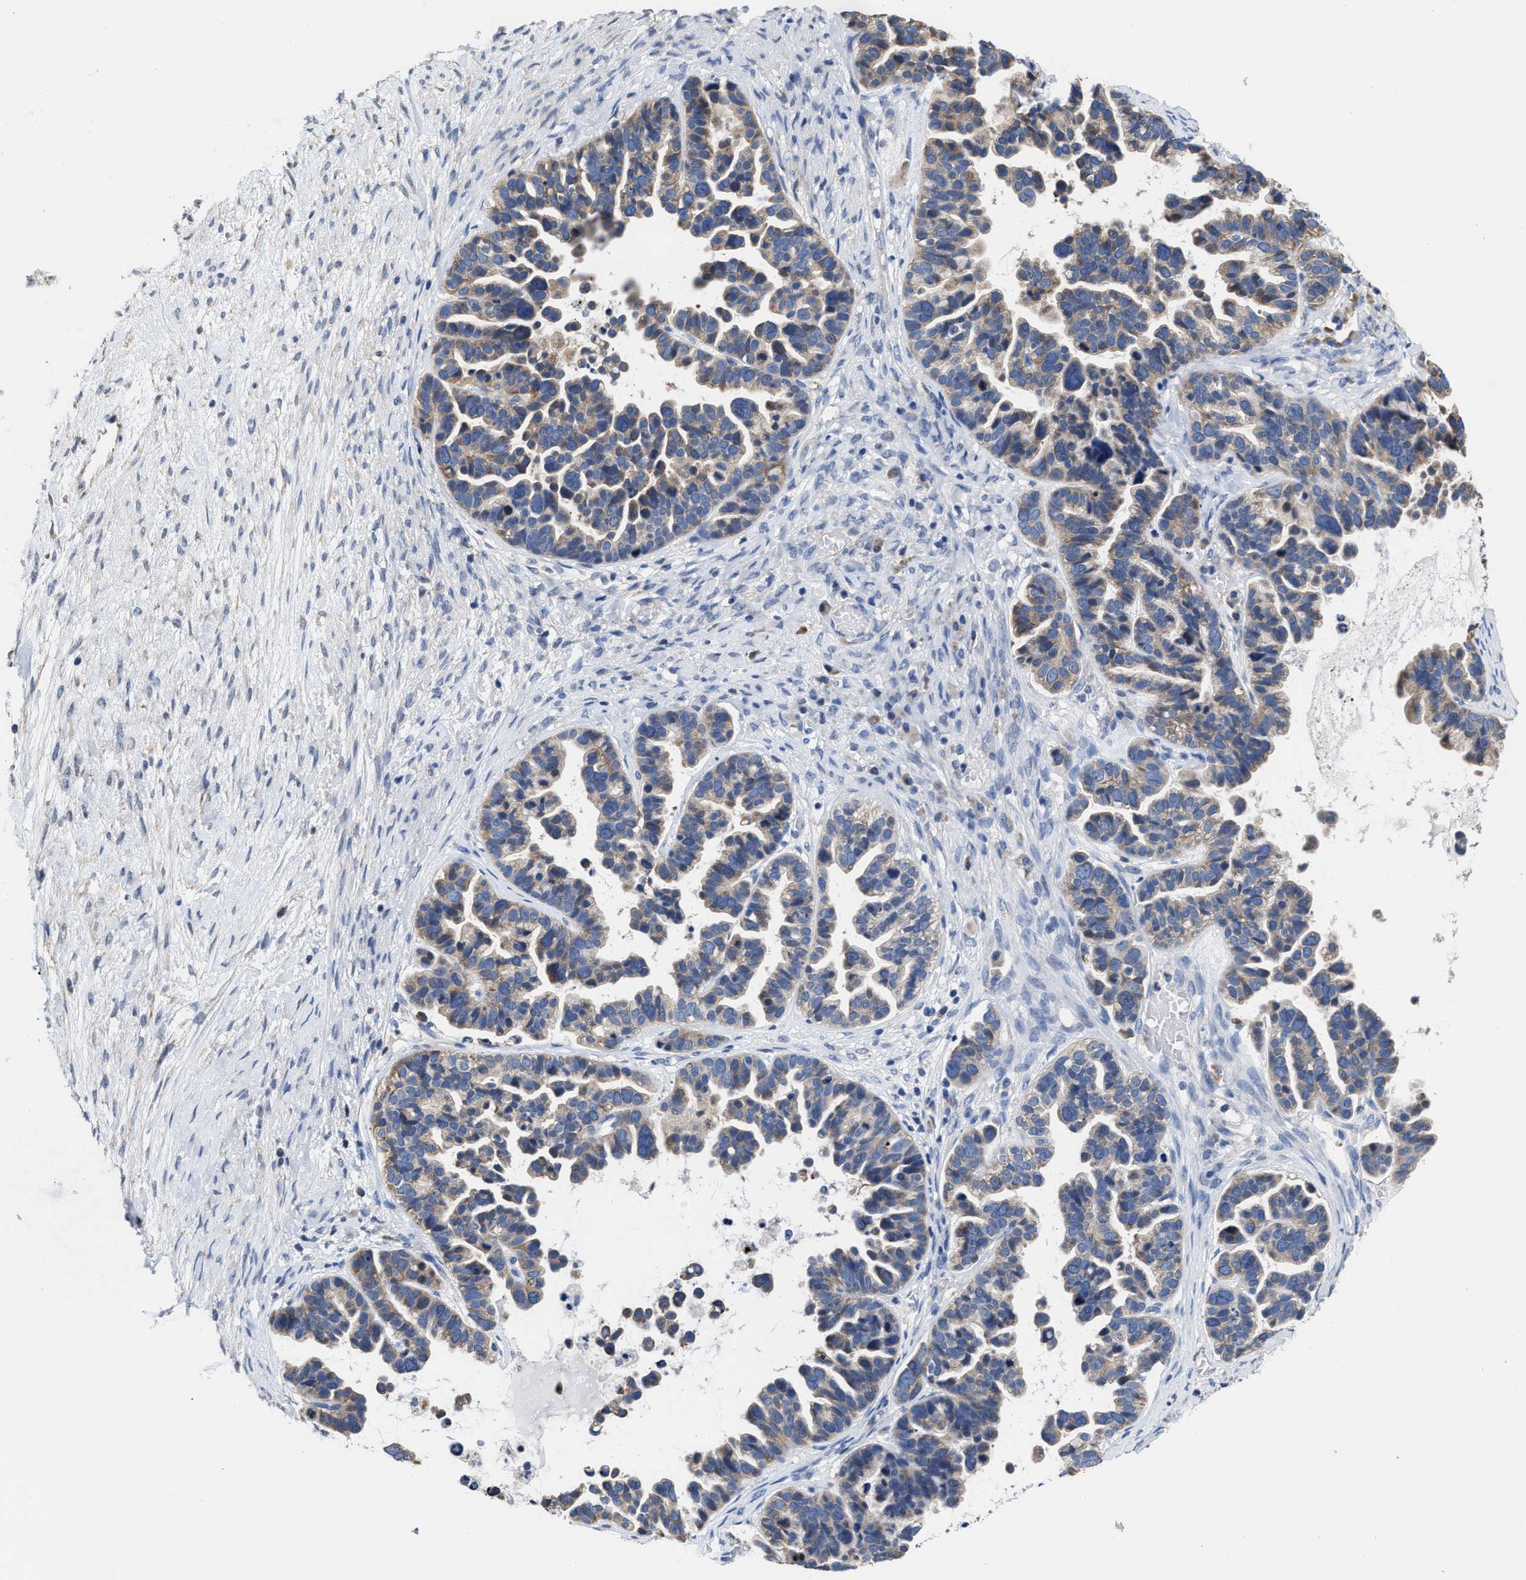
{"staining": {"intensity": "weak", "quantity": "<25%", "location": "cytoplasmic/membranous"}, "tissue": "ovarian cancer", "cell_type": "Tumor cells", "image_type": "cancer", "snomed": [{"axis": "morphology", "description": "Cystadenocarcinoma, serous, NOS"}, {"axis": "topography", "description": "Ovary"}], "caption": "IHC image of neoplastic tissue: ovarian serous cystadenocarcinoma stained with DAB reveals no significant protein expression in tumor cells.", "gene": "HOOK1", "patient": {"sex": "female", "age": 56}}